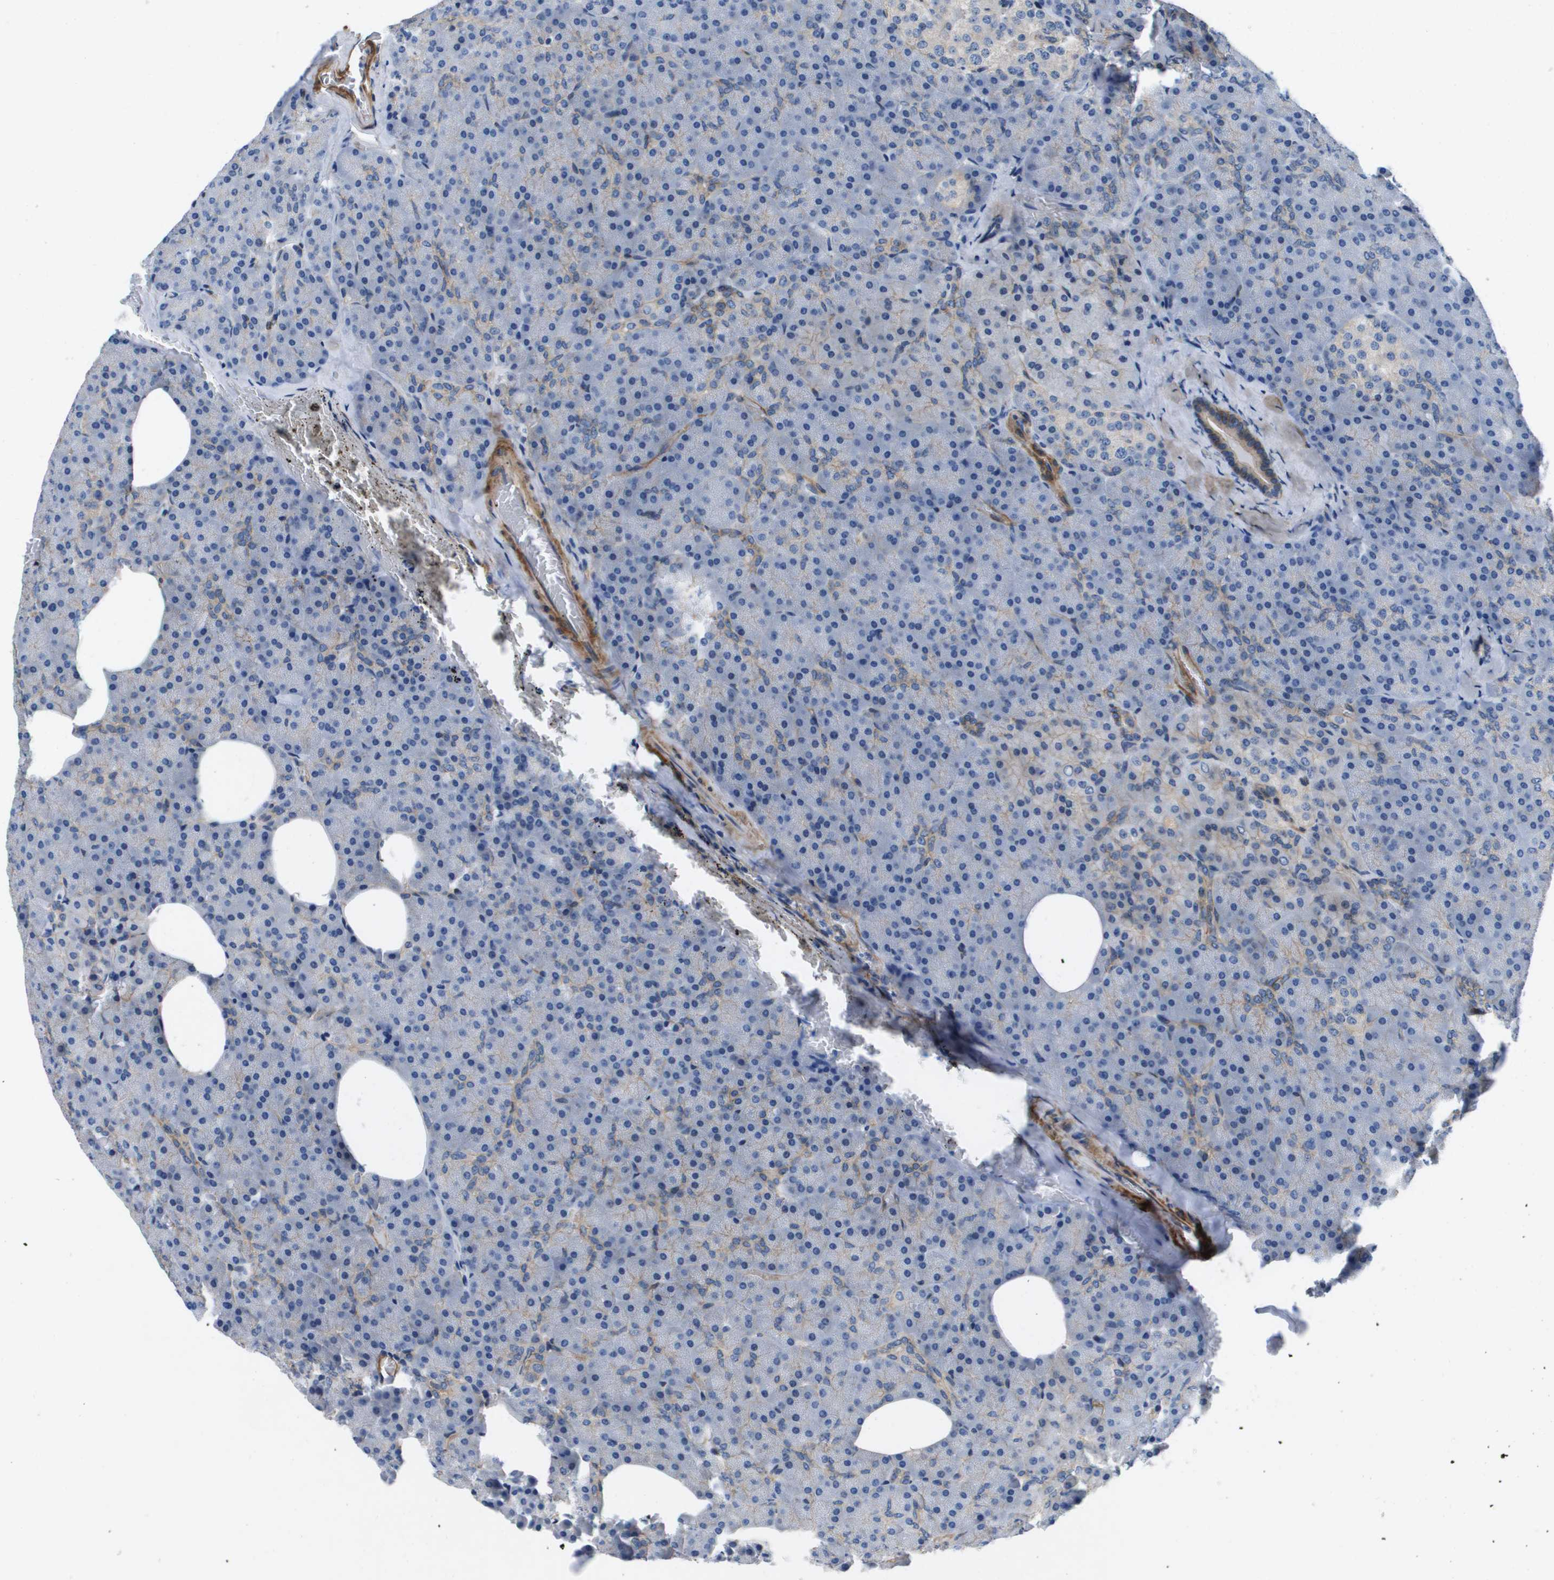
{"staining": {"intensity": "weak", "quantity": "<25%", "location": "cytoplasmic/membranous"}, "tissue": "pancreas", "cell_type": "Exocrine glandular cells", "image_type": "normal", "snomed": [{"axis": "morphology", "description": "Normal tissue, NOS"}, {"axis": "topography", "description": "Pancreas"}], "caption": "IHC histopathology image of unremarkable pancreas: pancreas stained with DAB (3,3'-diaminobenzidine) shows no significant protein expression in exocrine glandular cells. Nuclei are stained in blue.", "gene": "LPP", "patient": {"sex": "female", "age": 35}}